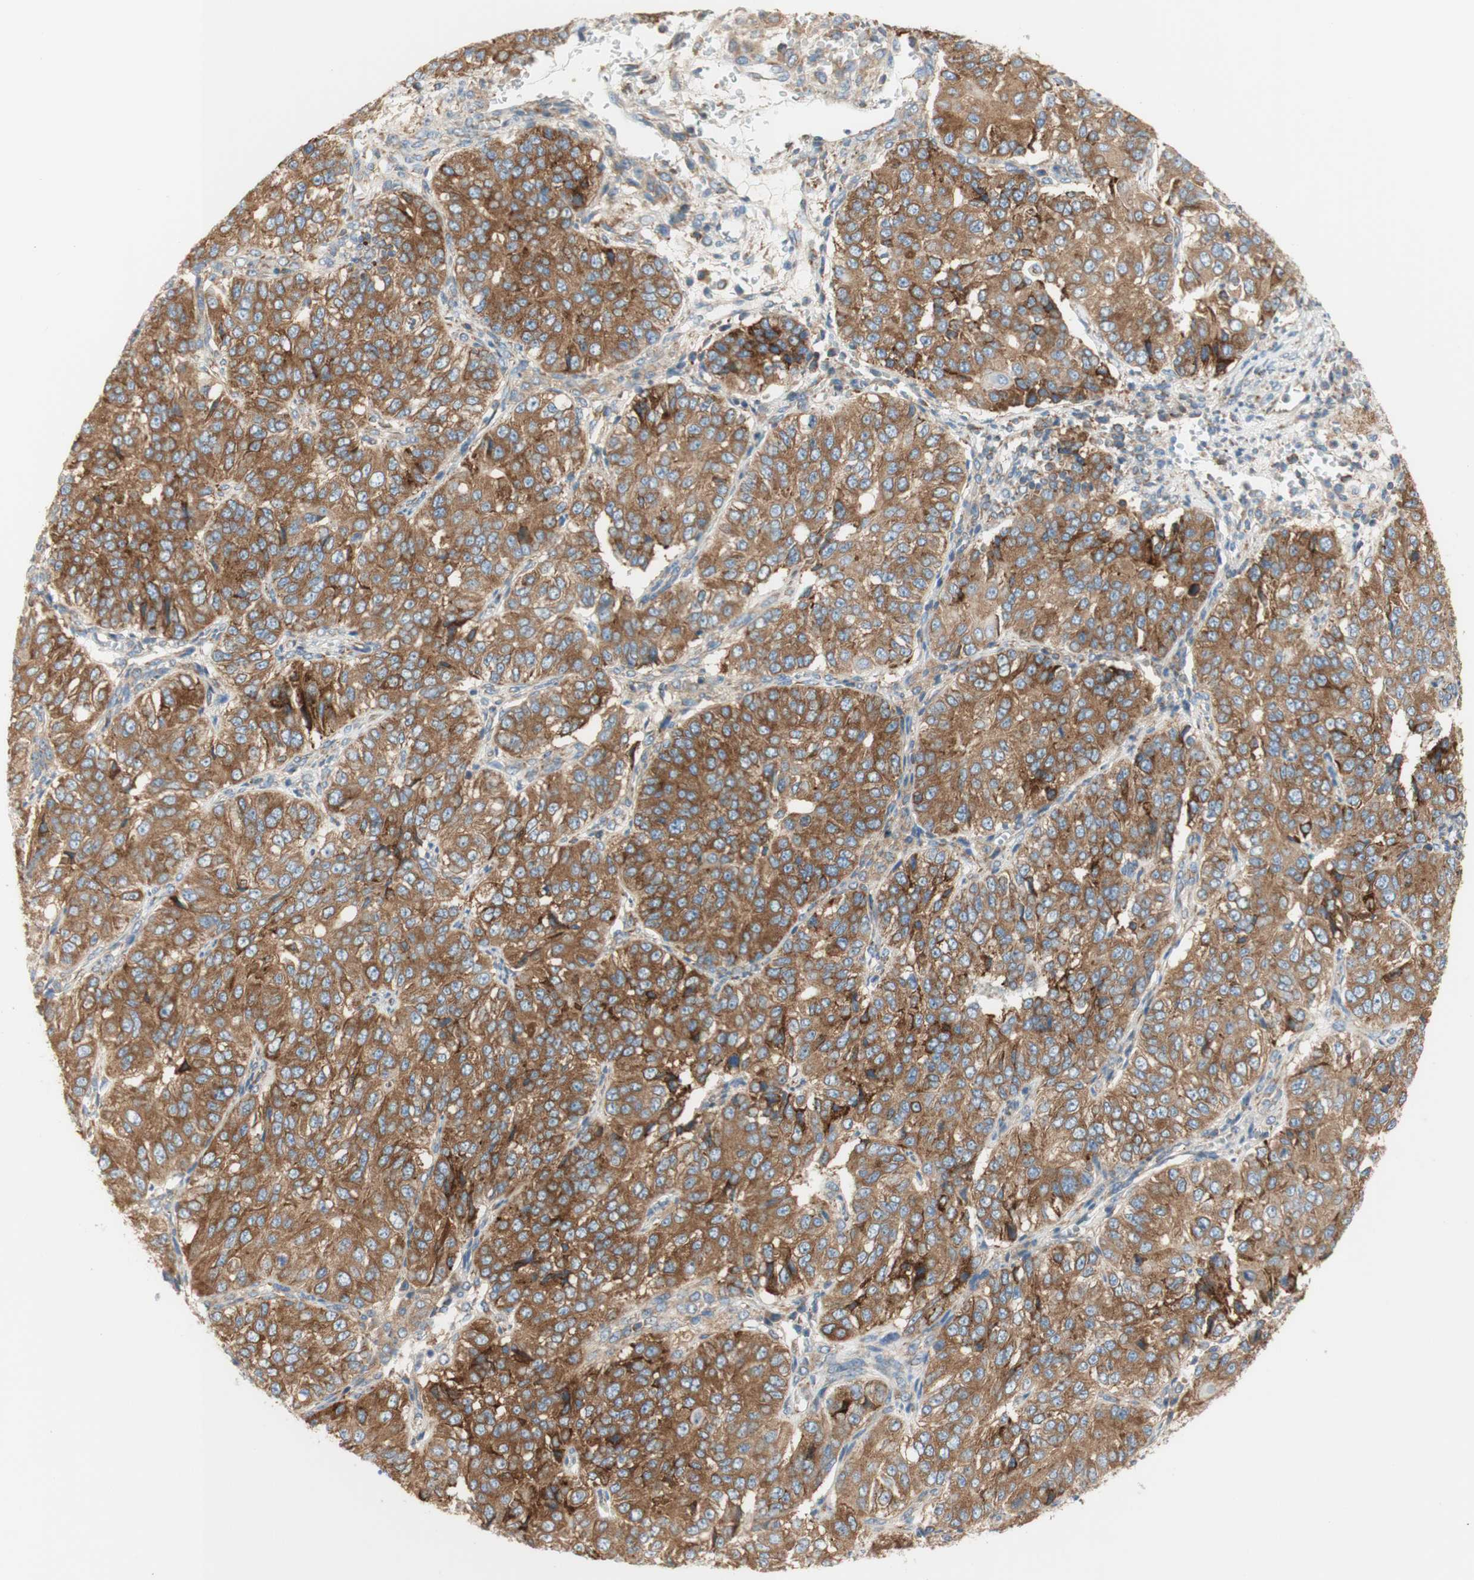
{"staining": {"intensity": "moderate", "quantity": ">75%", "location": "cytoplasmic/membranous"}, "tissue": "ovarian cancer", "cell_type": "Tumor cells", "image_type": "cancer", "snomed": [{"axis": "morphology", "description": "Carcinoma, endometroid"}, {"axis": "topography", "description": "Ovary"}], "caption": "Moderate cytoplasmic/membranous protein expression is appreciated in about >75% of tumor cells in ovarian cancer. (DAB (3,3'-diaminobenzidine) IHC with brightfield microscopy, high magnification).", "gene": "MANF", "patient": {"sex": "female", "age": 51}}